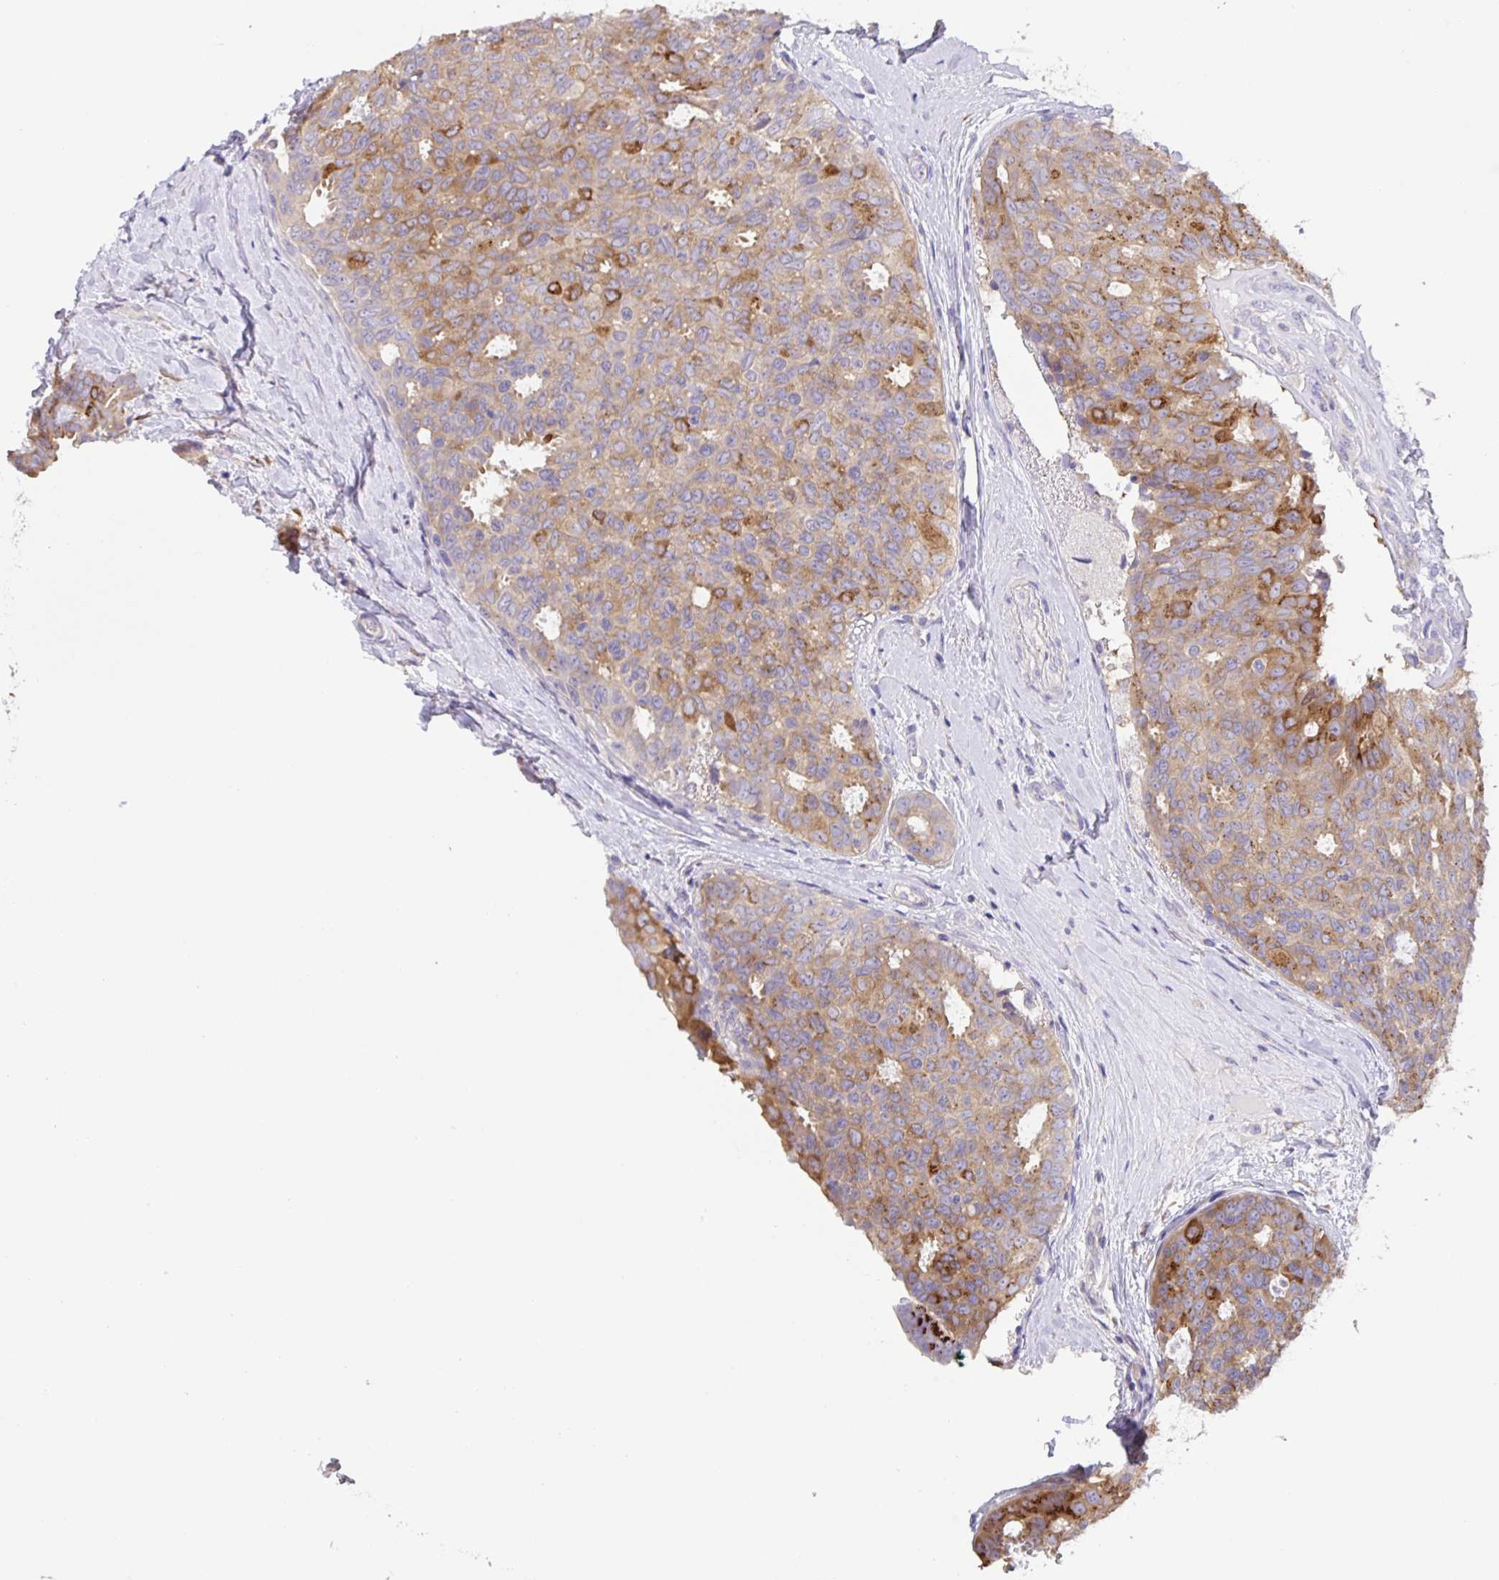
{"staining": {"intensity": "moderate", "quantity": "25%-75%", "location": "cytoplasmic/membranous"}, "tissue": "breast cancer", "cell_type": "Tumor cells", "image_type": "cancer", "snomed": [{"axis": "morphology", "description": "Duct carcinoma"}, {"axis": "topography", "description": "Breast"}], "caption": "High-power microscopy captured an IHC histopathology image of breast cancer (intraductal carcinoma), revealing moderate cytoplasmic/membranous positivity in about 25%-75% of tumor cells.", "gene": "PRR36", "patient": {"sex": "female", "age": 45}}